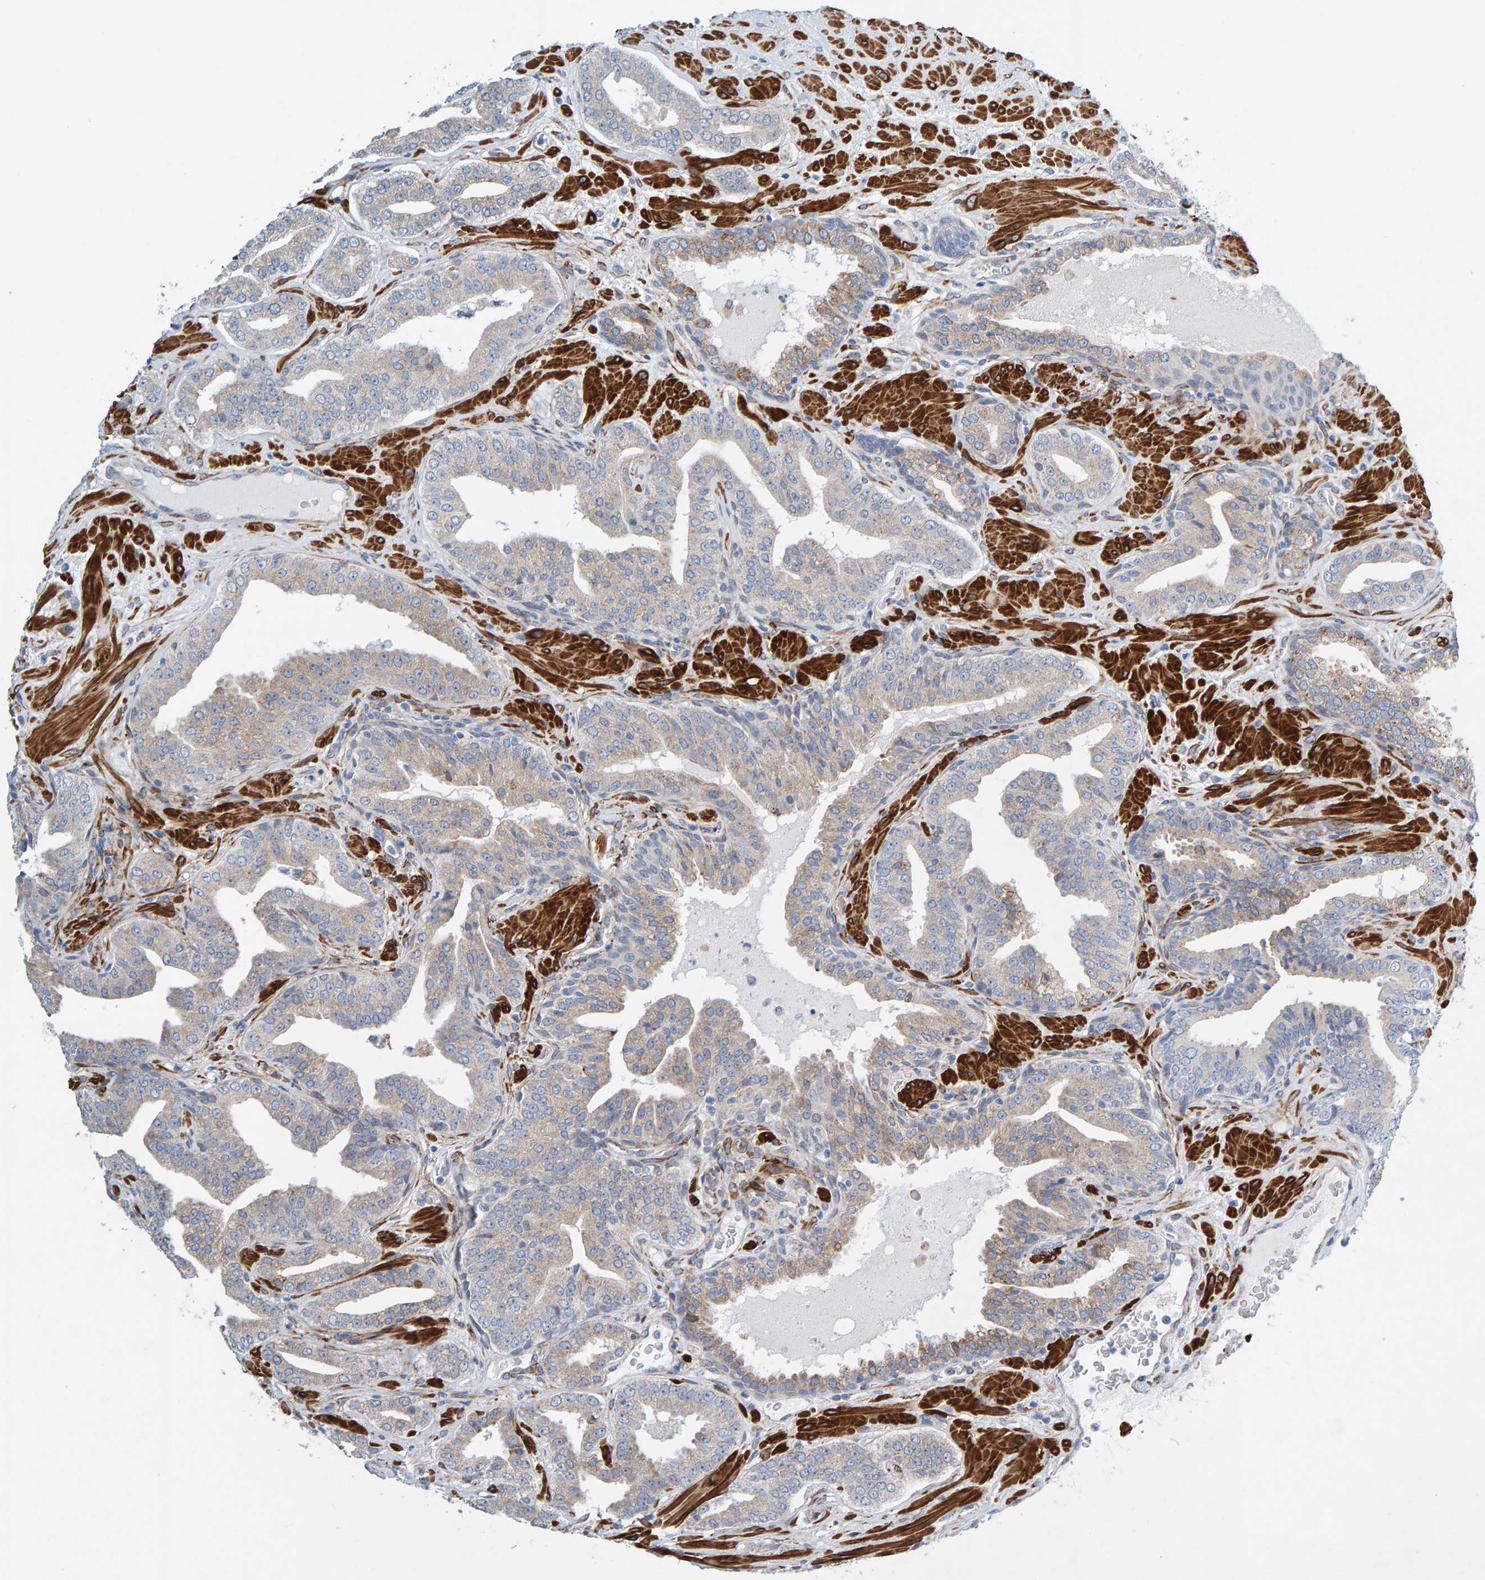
{"staining": {"intensity": "weak", "quantity": "<25%", "location": "cytoplasmic/membranous"}, "tissue": "prostate cancer", "cell_type": "Tumor cells", "image_type": "cancer", "snomed": [{"axis": "morphology", "description": "Adenocarcinoma, Low grade"}, {"axis": "topography", "description": "Prostate"}], "caption": "Tumor cells show no significant protein staining in prostate low-grade adenocarcinoma. (DAB immunohistochemistry (IHC) with hematoxylin counter stain).", "gene": "MMP16", "patient": {"sex": "male", "age": 62}}